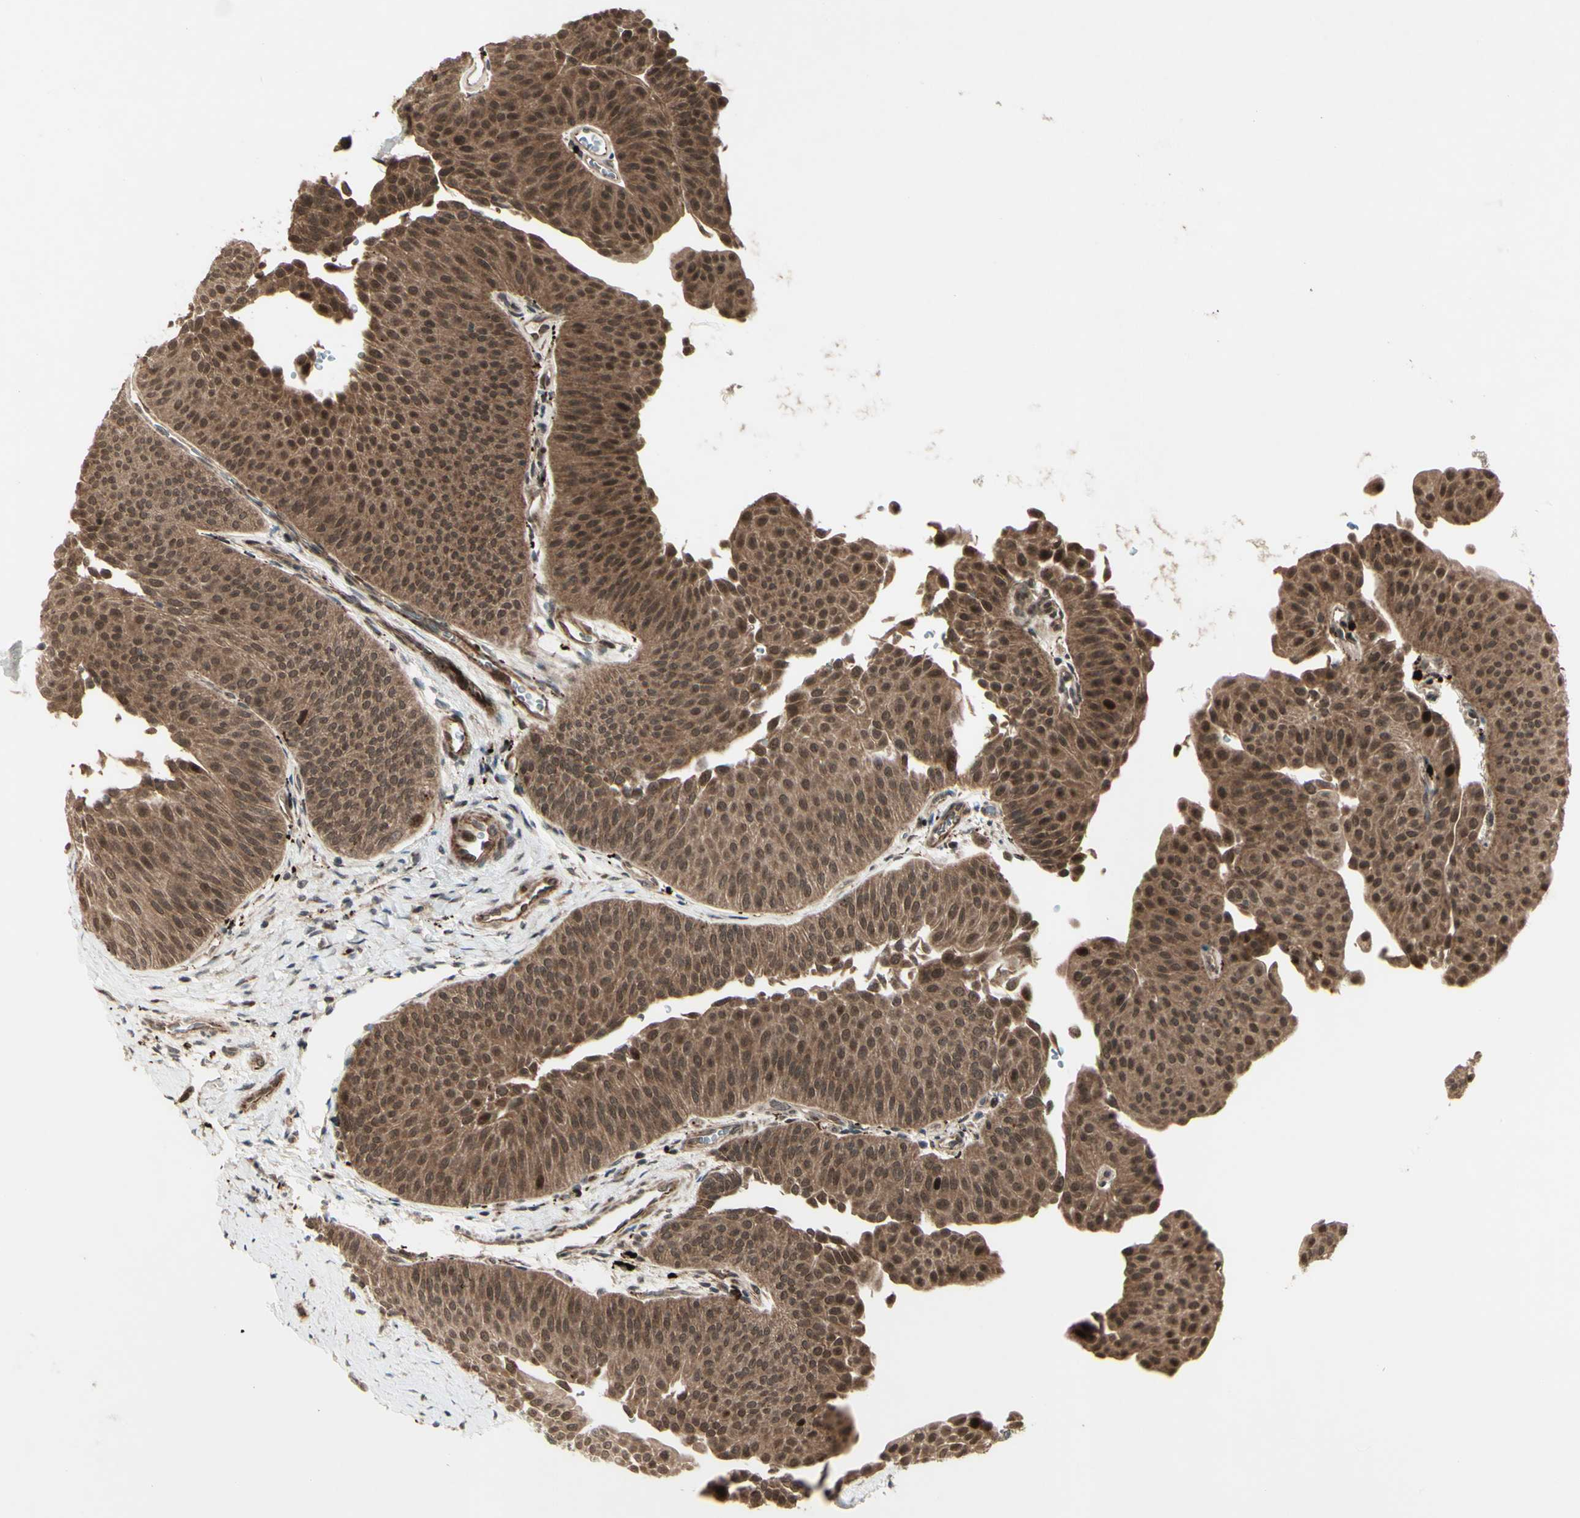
{"staining": {"intensity": "moderate", "quantity": ">75%", "location": "cytoplasmic/membranous,nuclear"}, "tissue": "urothelial cancer", "cell_type": "Tumor cells", "image_type": "cancer", "snomed": [{"axis": "morphology", "description": "Urothelial carcinoma, Low grade"}, {"axis": "topography", "description": "Urinary bladder"}], "caption": "Human urothelial cancer stained with a protein marker exhibits moderate staining in tumor cells.", "gene": "MLF2", "patient": {"sex": "female", "age": 60}}